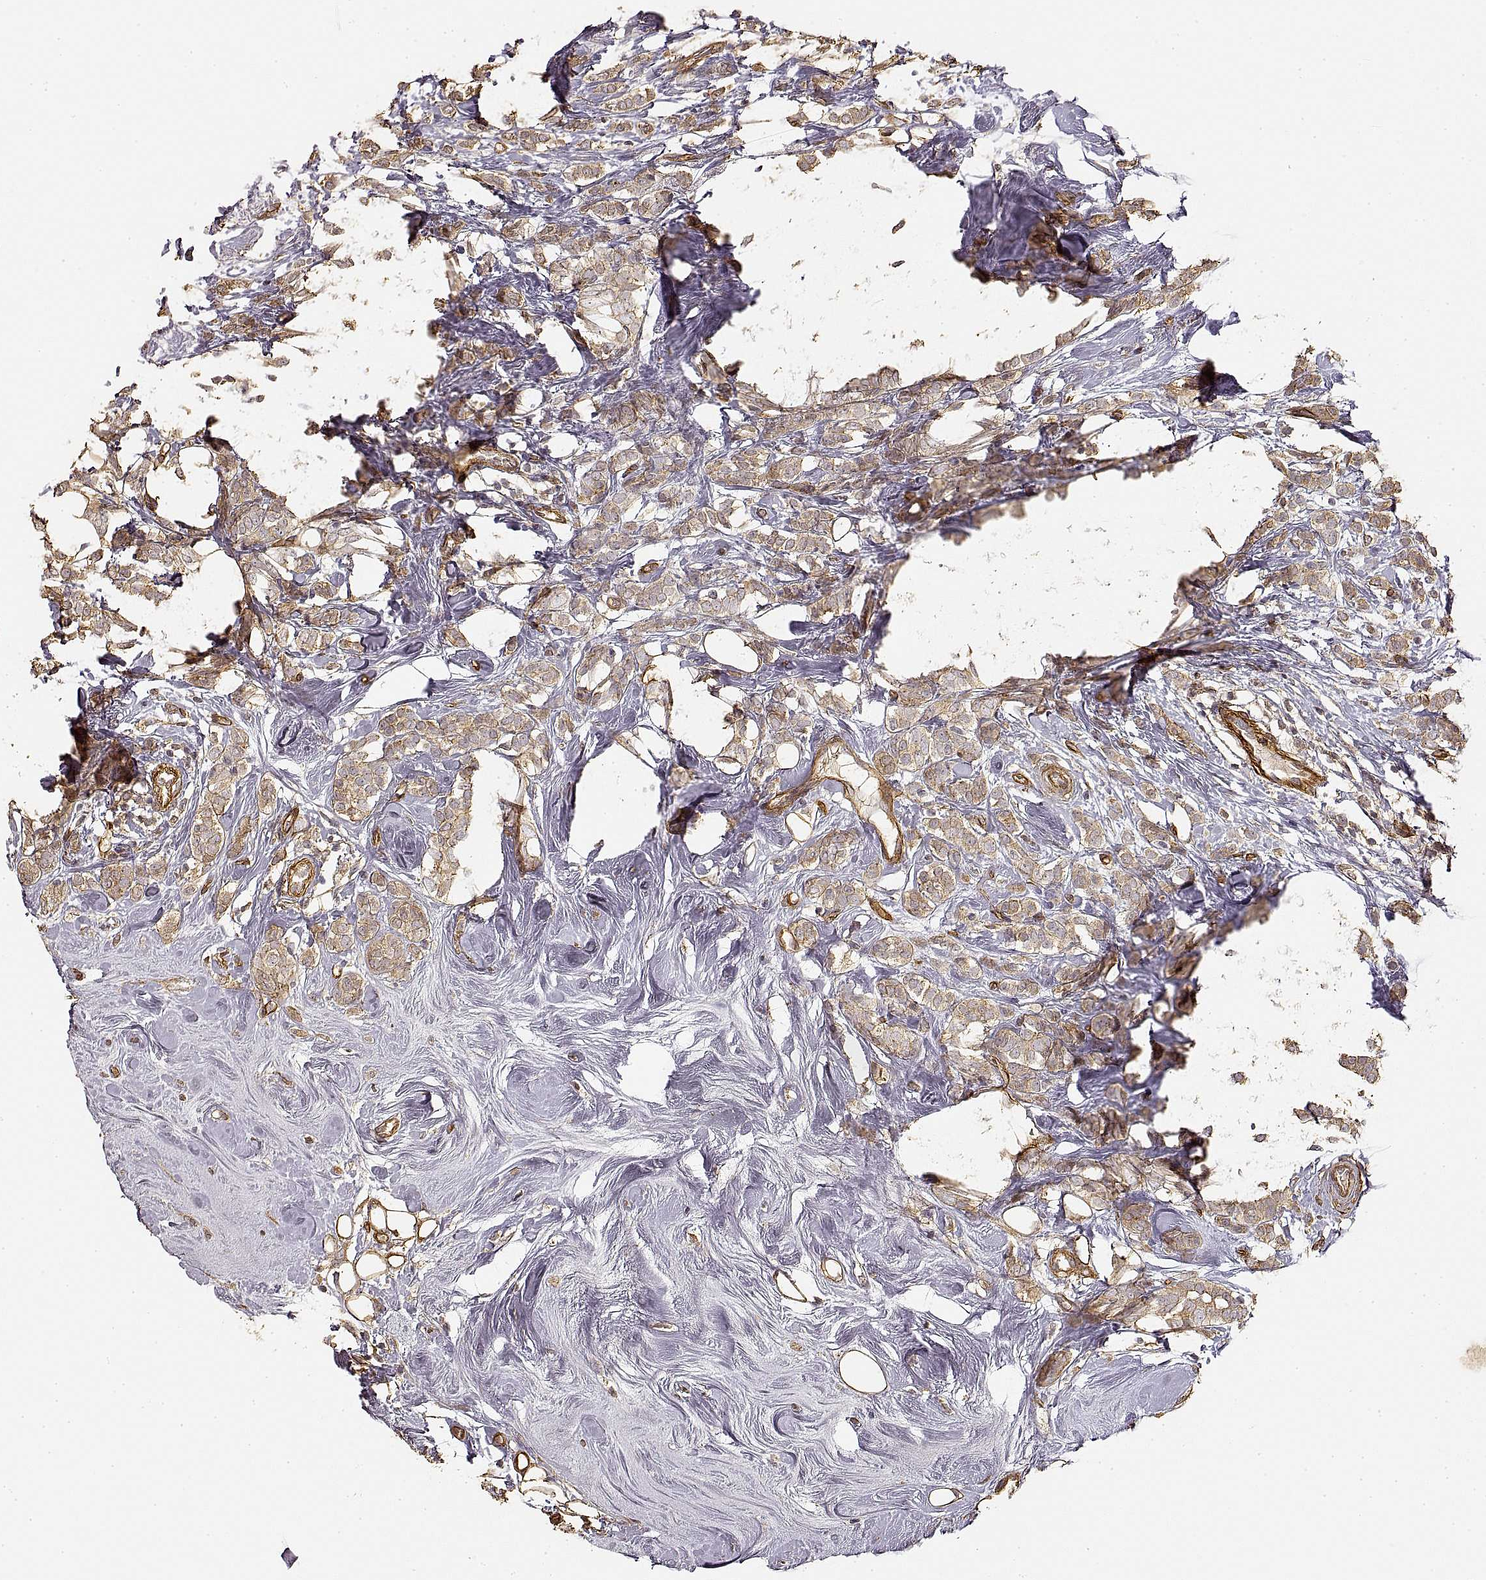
{"staining": {"intensity": "moderate", "quantity": ">75%", "location": "cytoplasmic/membranous"}, "tissue": "breast cancer", "cell_type": "Tumor cells", "image_type": "cancer", "snomed": [{"axis": "morphology", "description": "Lobular carcinoma"}, {"axis": "topography", "description": "Breast"}], "caption": "Lobular carcinoma (breast) was stained to show a protein in brown. There is medium levels of moderate cytoplasmic/membranous expression in approximately >75% of tumor cells.", "gene": "LAMA4", "patient": {"sex": "female", "age": 49}}